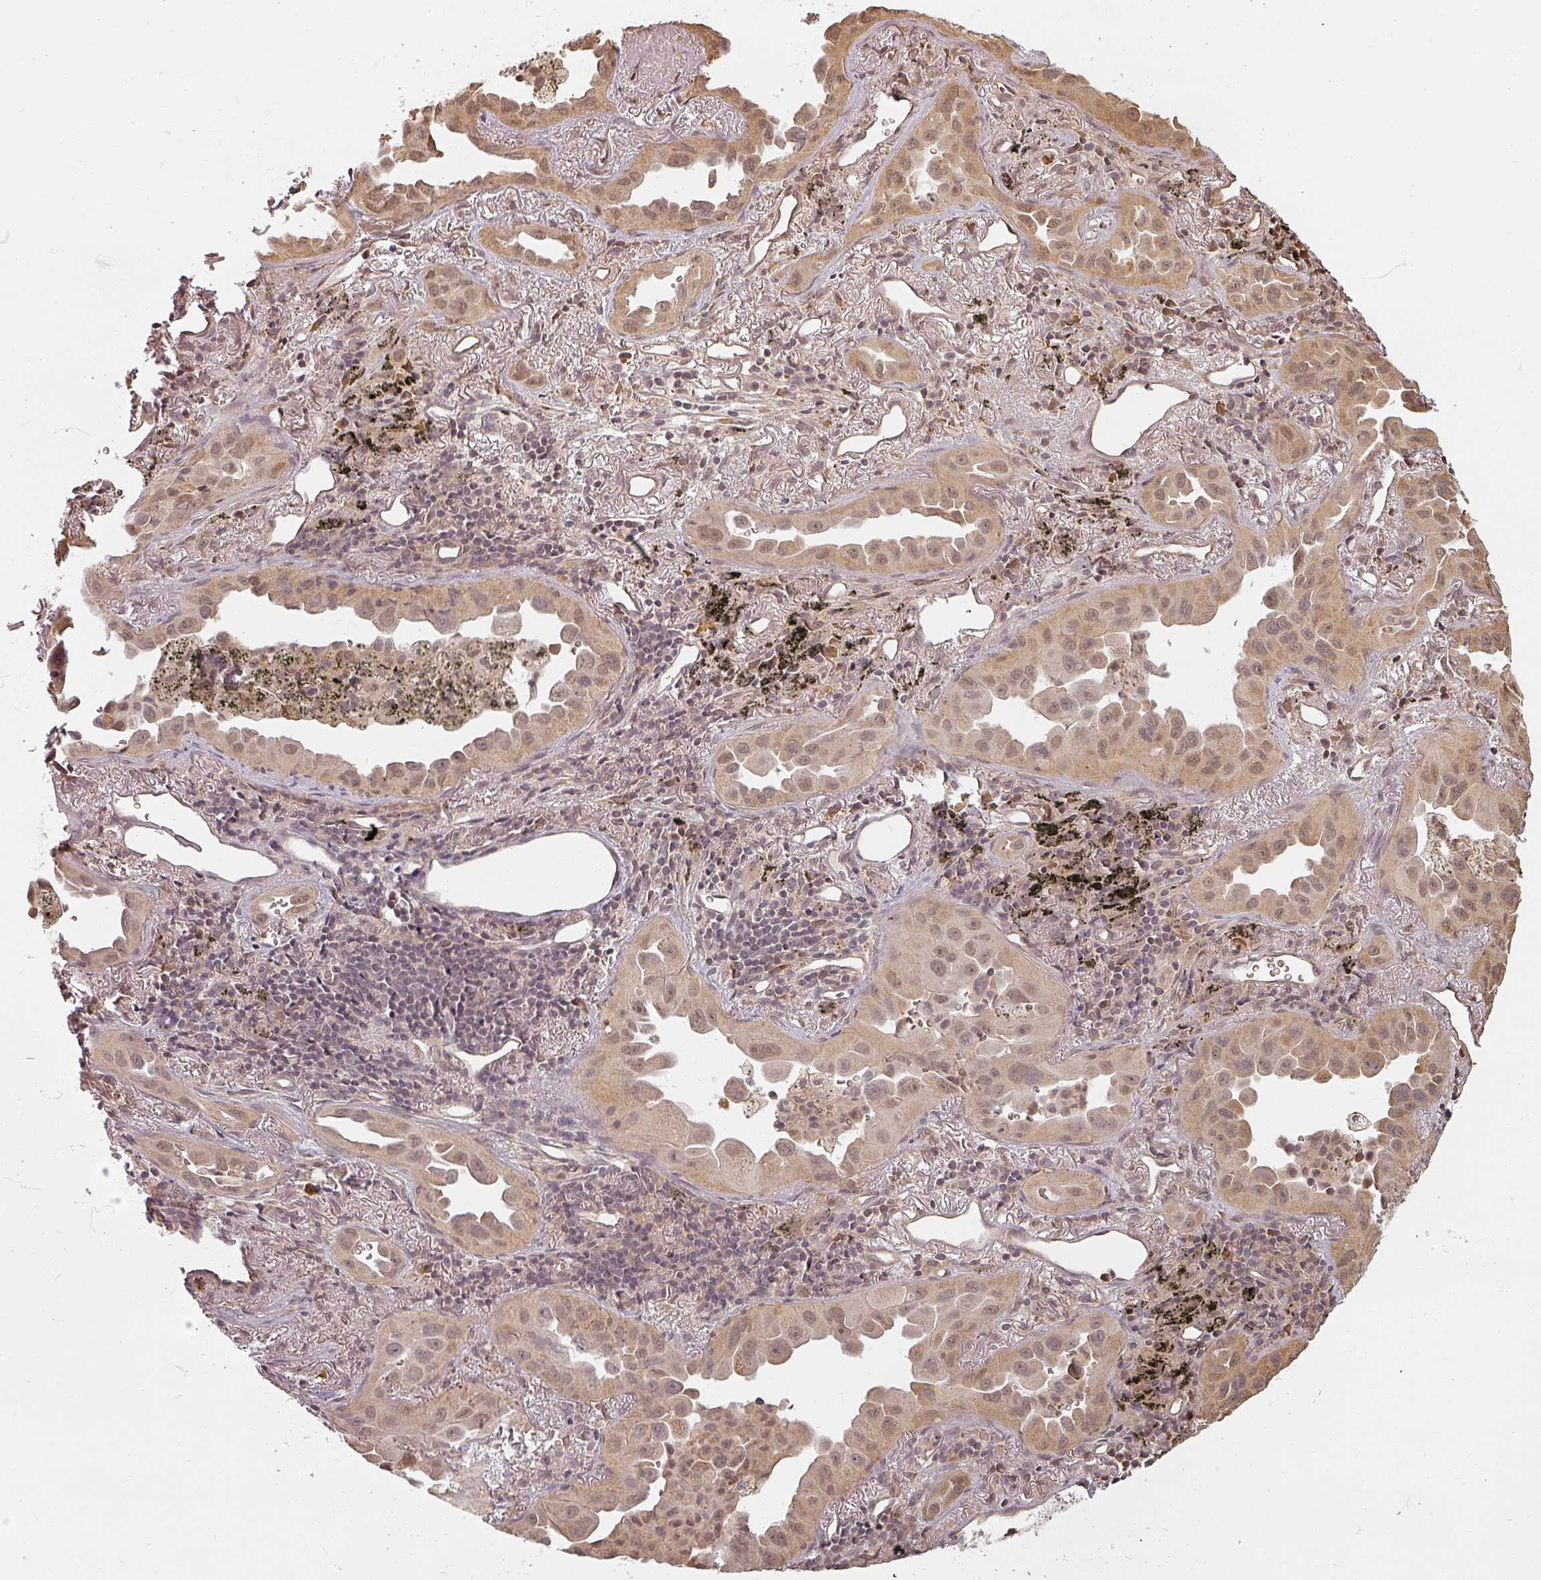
{"staining": {"intensity": "moderate", "quantity": ">75%", "location": "cytoplasmic/membranous,nuclear"}, "tissue": "lung cancer", "cell_type": "Tumor cells", "image_type": "cancer", "snomed": [{"axis": "morphology", "description": "Adenocarcinoma, NOS"}, {"axis": "topography", "description": "Lung"}], "caption": "A brown stain shows moderate cytoplasmic/membranous and nuclear staining of a protein in human lung cancer tumor cells. The staining is performed using DAB brown chromogen to label protein expression. The nuclei are counter-stained blue using hematoxylin.", "gene": "MED19", "patient": {"sex": "male", "age": 68}}